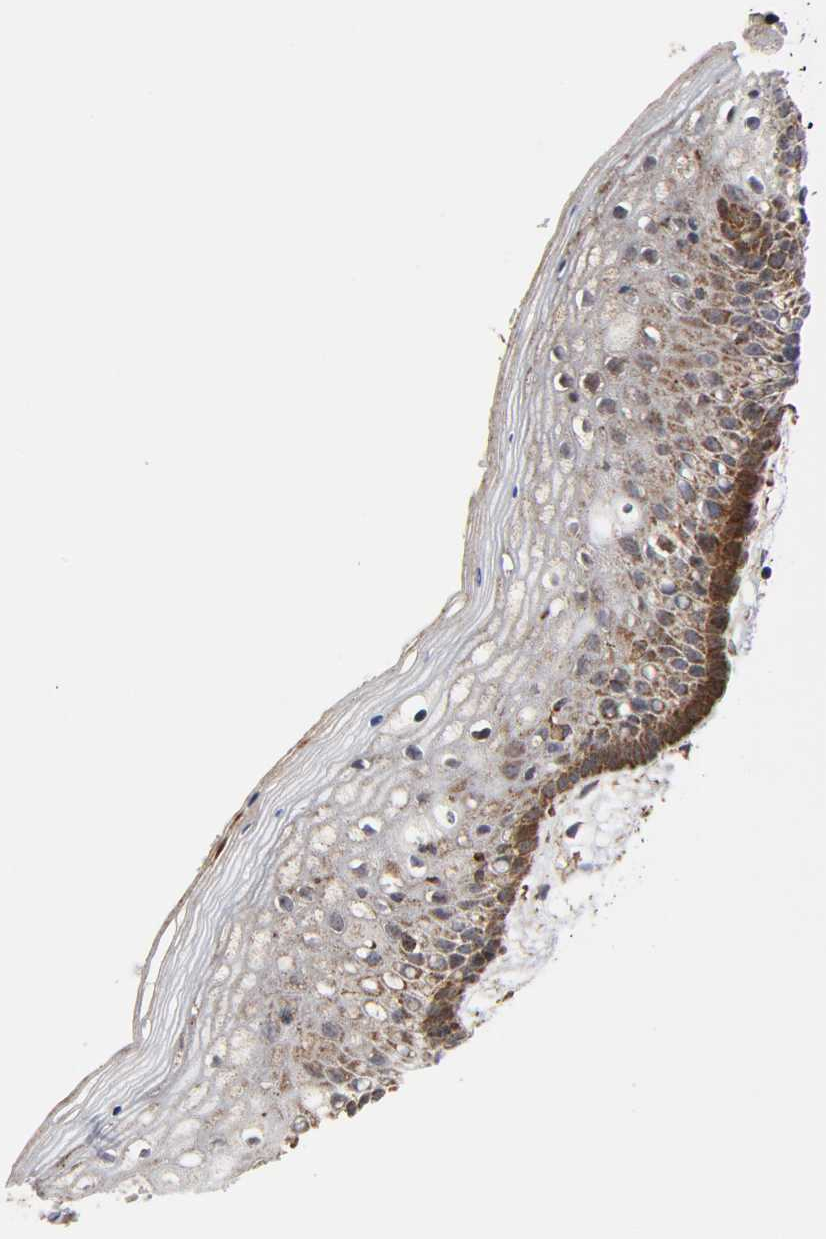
{"staining": {"intensity": "moderate", "quantity": "25%-75%", "location": "cytoplasmic/membranous"}, "tissue": "vagina", "cell_type": "Squamous epithelial cells", "image_type": "normal", "snomed": [{"axis": "morphology", "description": "Normal tissue, NOS"}, {"axis": "topography", "description": "Vagina"}], "caption": "The immunohistochemical stain shows moderate cytoplasmic/membranous staining in squamous epithelial cells of unremarkable vagina. Using DAB (3,3'-diaminobenzidine) (brown) and hematoxylin (blue) stains, captured at high magnification using brightfield microscopy.", "gene": "MAP3K1", "patient": {"sex": "female", "age": 46}}